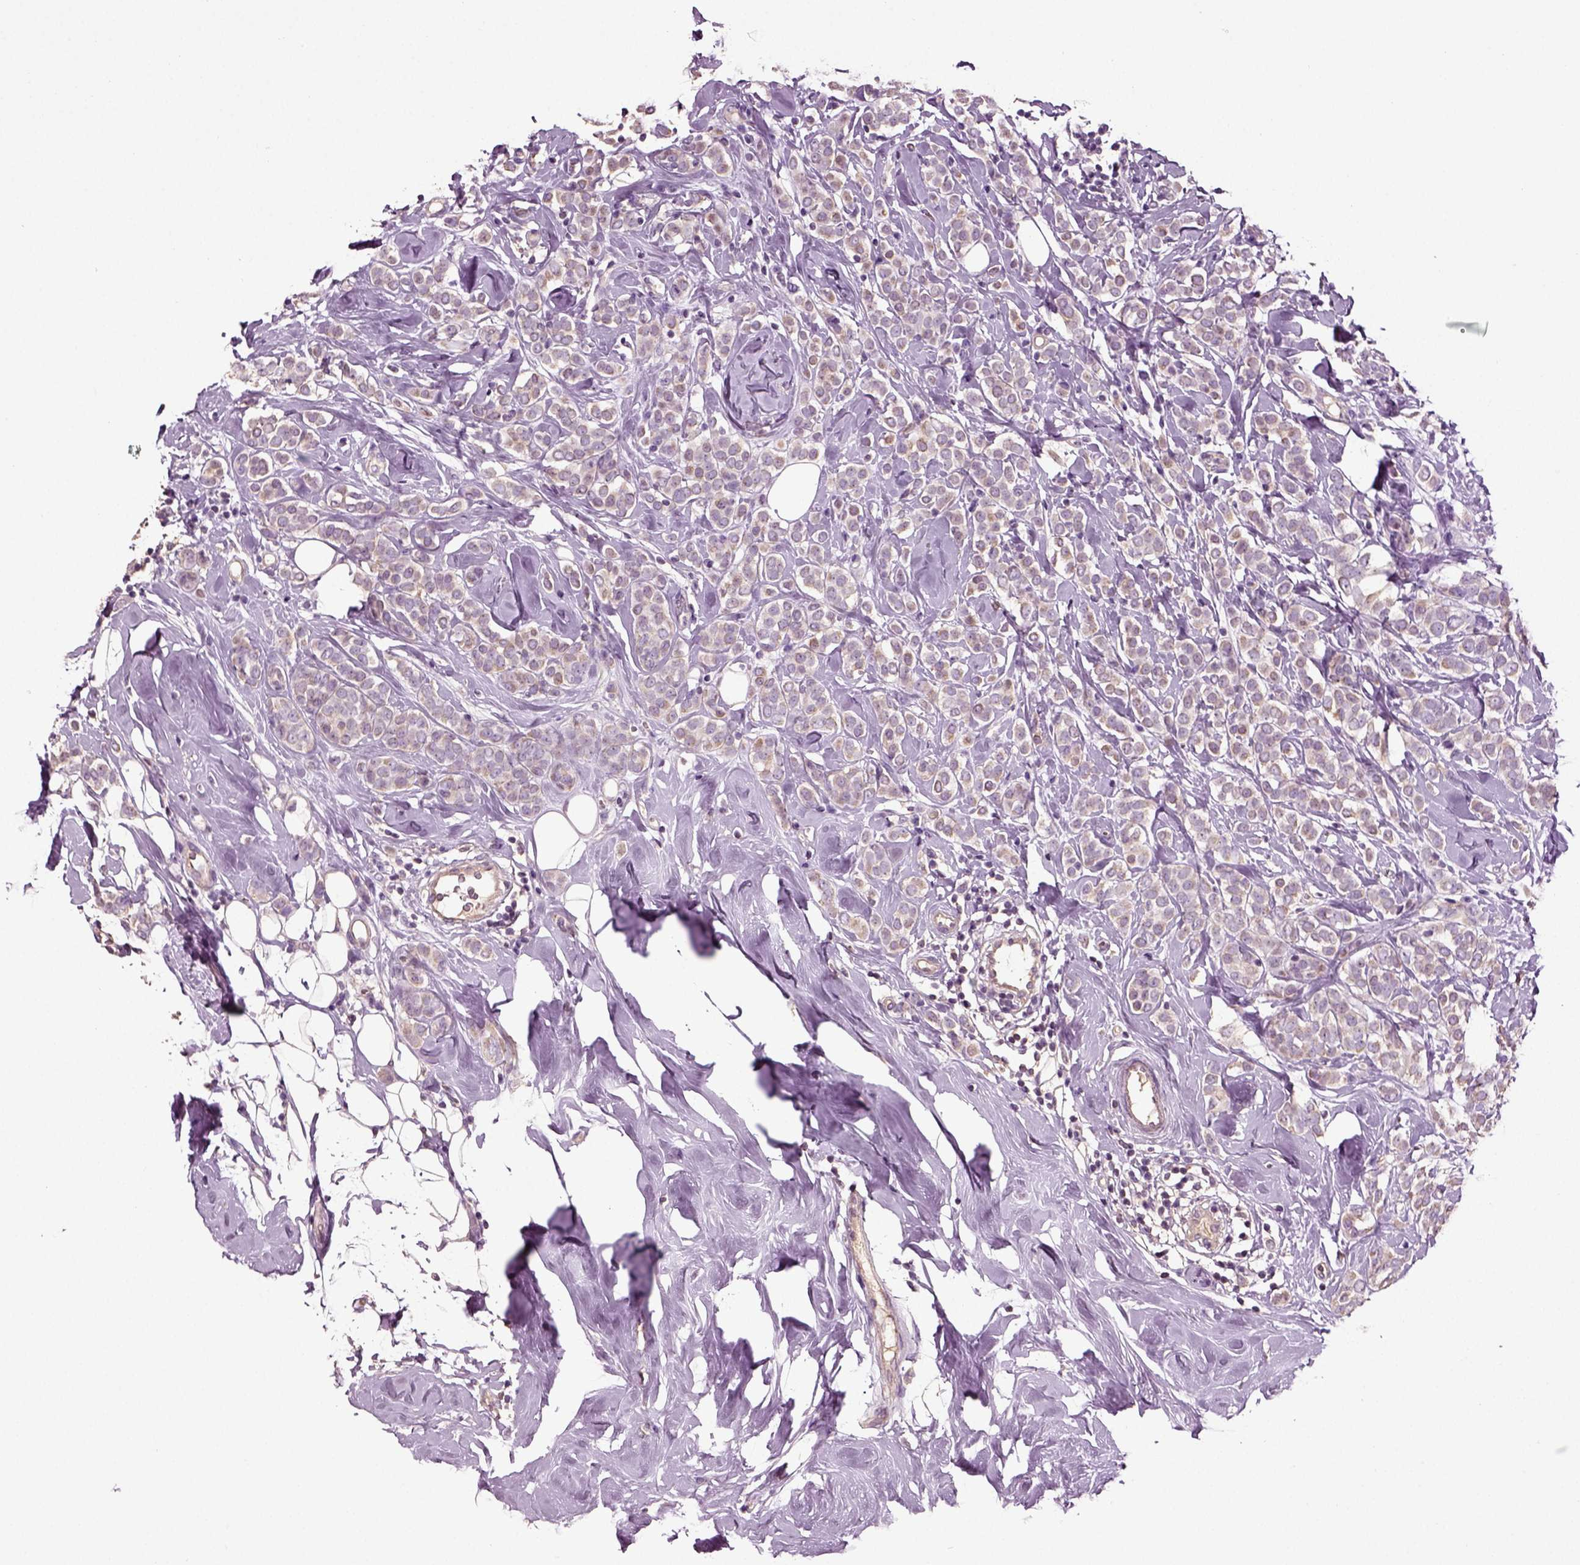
{"staining": {"intensity": "weak", "quantity": ">75%", "location": "cytoplasmic/membranous"}, "tissue": "breast cancer", "cell_type": "Tumor cells", "image_type": "cancer", "snomed": [{"axis": "morphology", "description": "Lobular carcinoma"}, {"axis": "topography", "description": "Breast"}], "caption": "Breast lobular carcinoma stained with DAB (3,3'-diaminobenzidine) immunohistochemistry (IHC) shows low levels of weak cytoplasmic/membranous positivity in about >75% of tumor cells.", "gene": "DEFB118", "patient": {"sex": "female", "age": 49}}